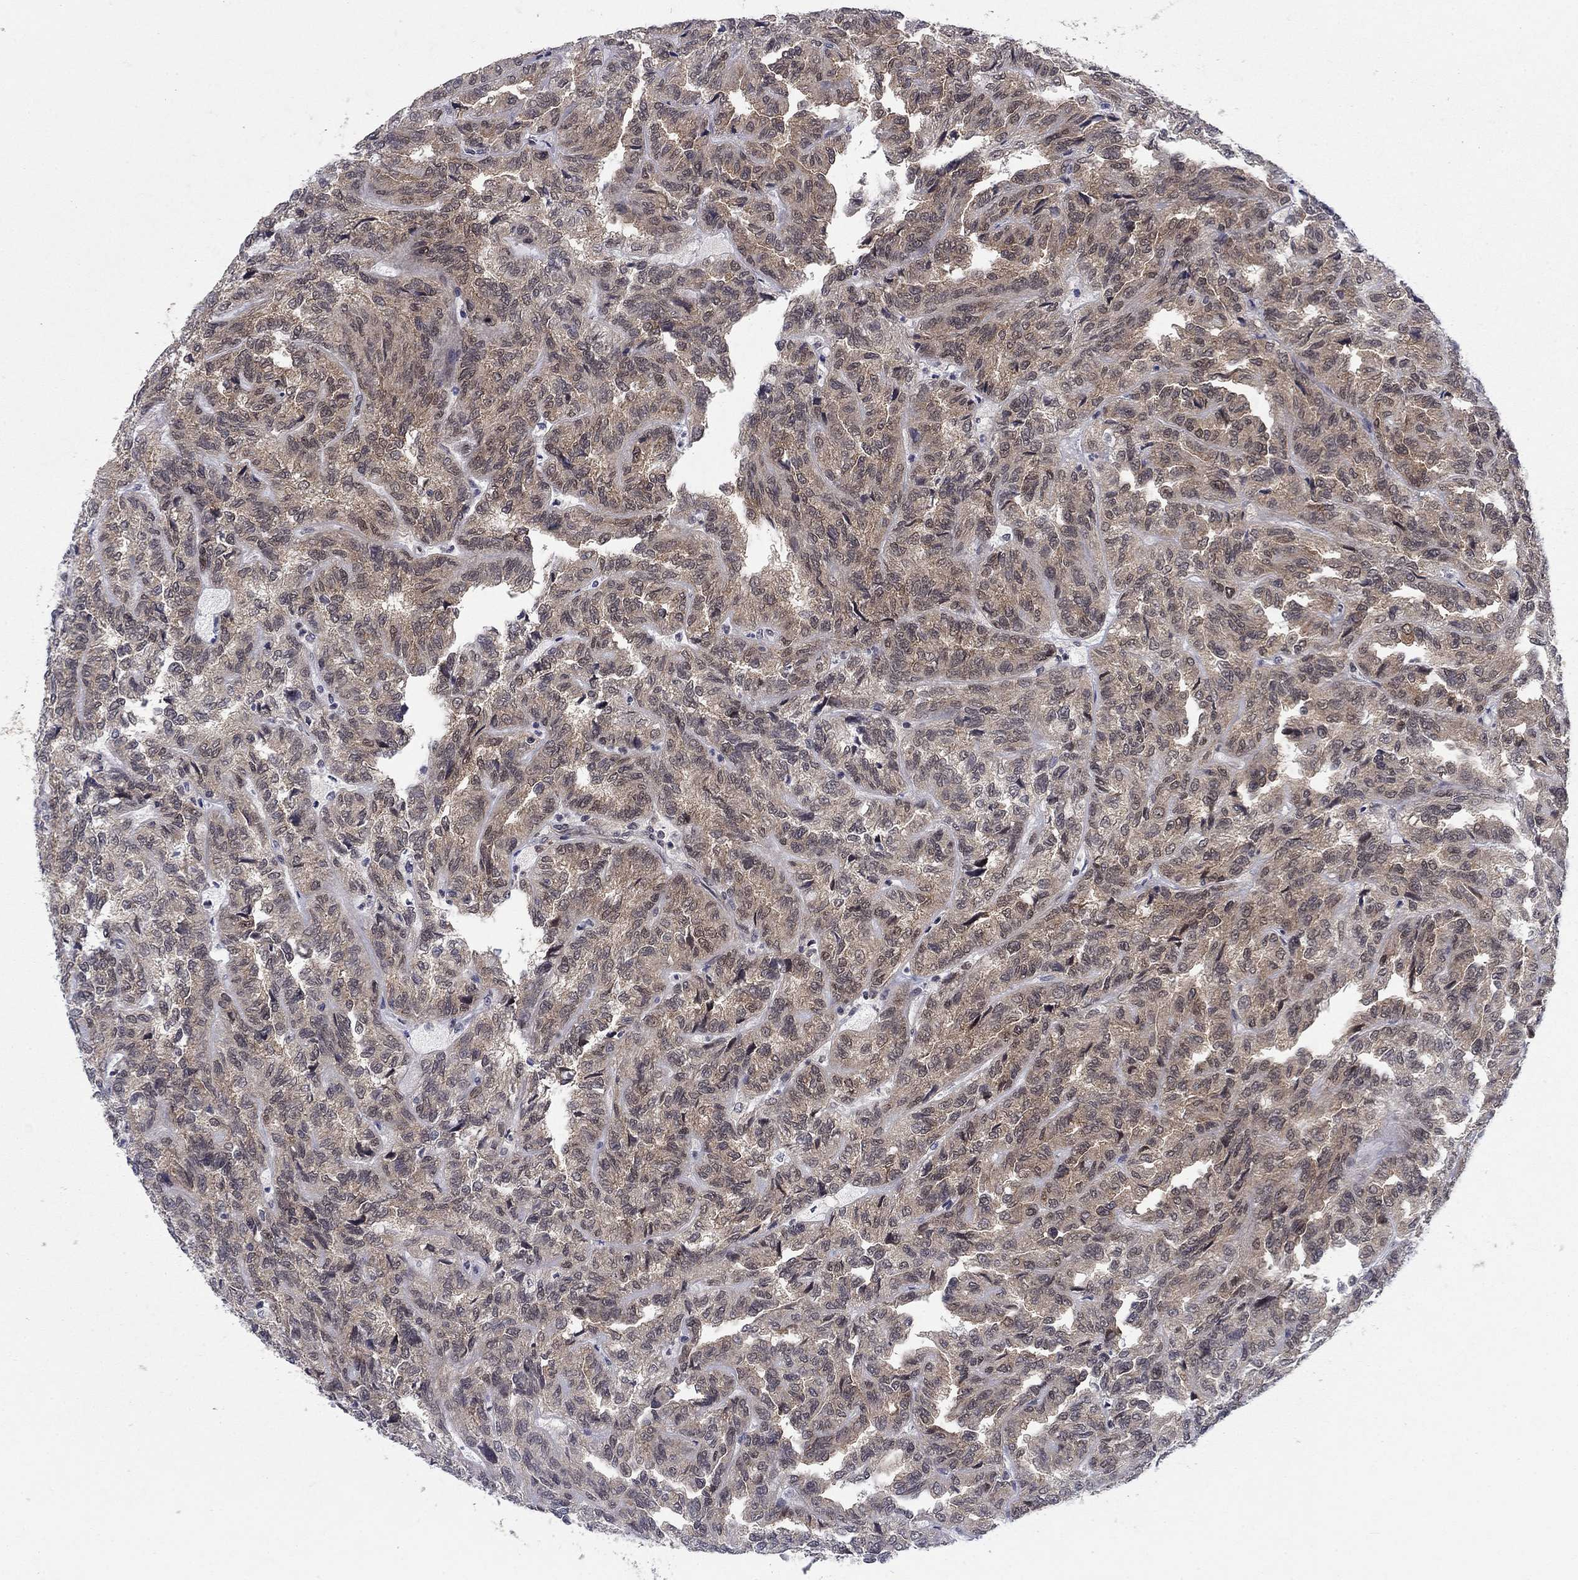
{"staining": {"intensity": "weak", "quantity": "25%-75%", "location": "cytoplasmic/membranous"}, "tissue": "renal cancer", "cell_type": "Tumor cells", "image_type": "cancer", "snomed": [{"axis": "morphology", "description": "Adenocarcinoma, NOS"}, {"axis": "topography", "description": "Kidney"}], "caption": "Immunohistochemical staining of human renal cancer (adenocarcinoma) reveals low levels of weak cytoplasmic/membranous protein positivity in about 25%-75% of tumor cells.", "gene": "DNAJA1", "patient": {"sex": "male", "age": 79}}